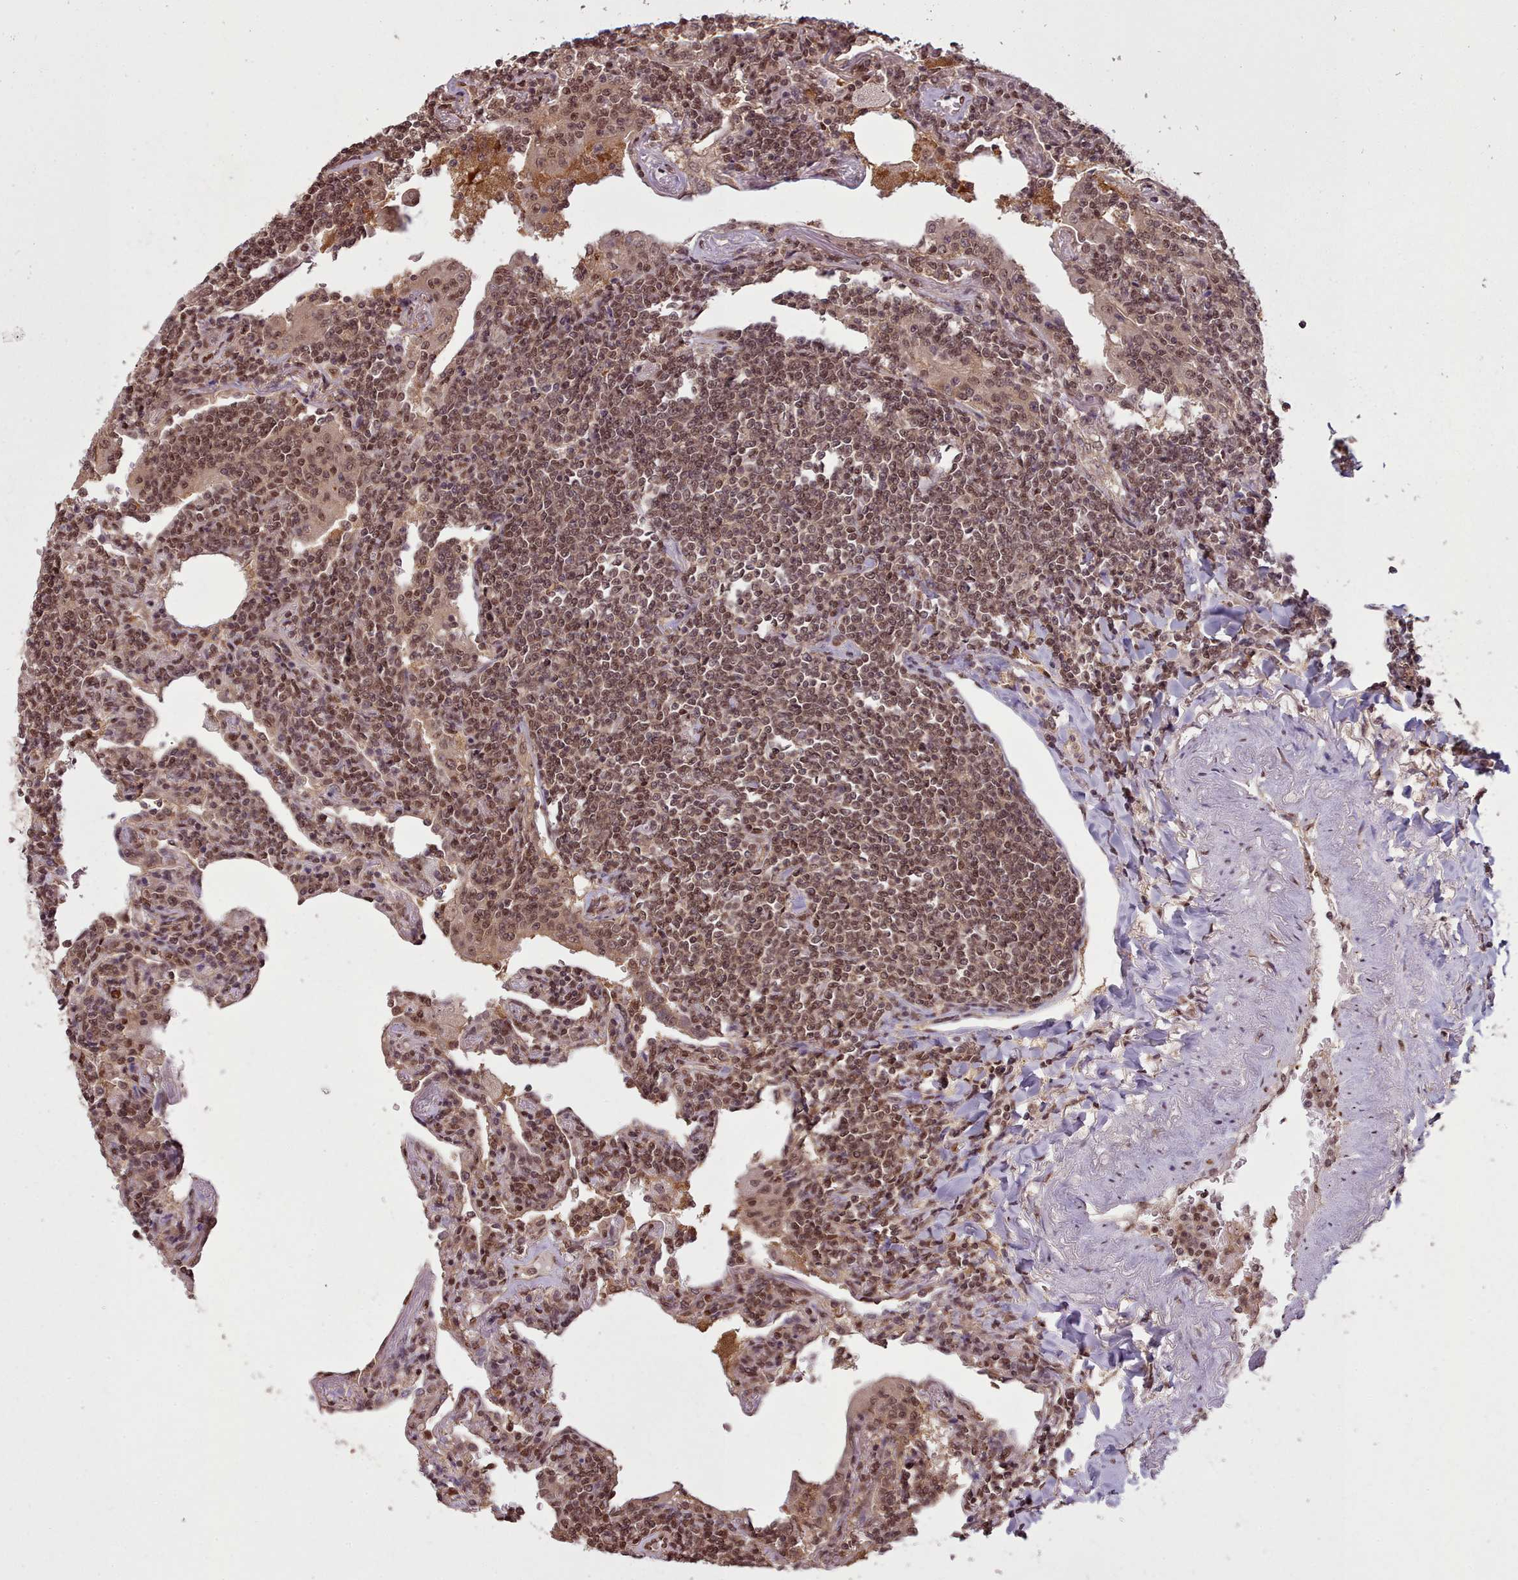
{"staining": {"intensity": "moderate", "quantity": ">75%", "location": "nuclear"}, "tissue": "lymphoma", "cell_type": "Tumor cells", "image_type": "cancer", "snomed": [{"axis": "morphology", "description": "Malignant lymphoma, non-Hodgkin's type, Low grade"}, {"axis": "topography", "description": "Lung"}], "caption": "Immunohistochemical staining of human malignant lymphoma, non-Hodgkin's type (low-grade) exhibits moderate nuclear protein expression in about >75% of tumor cells.", "gene": "RPS27A", "patient": {"sex": "female", "age": 71}}